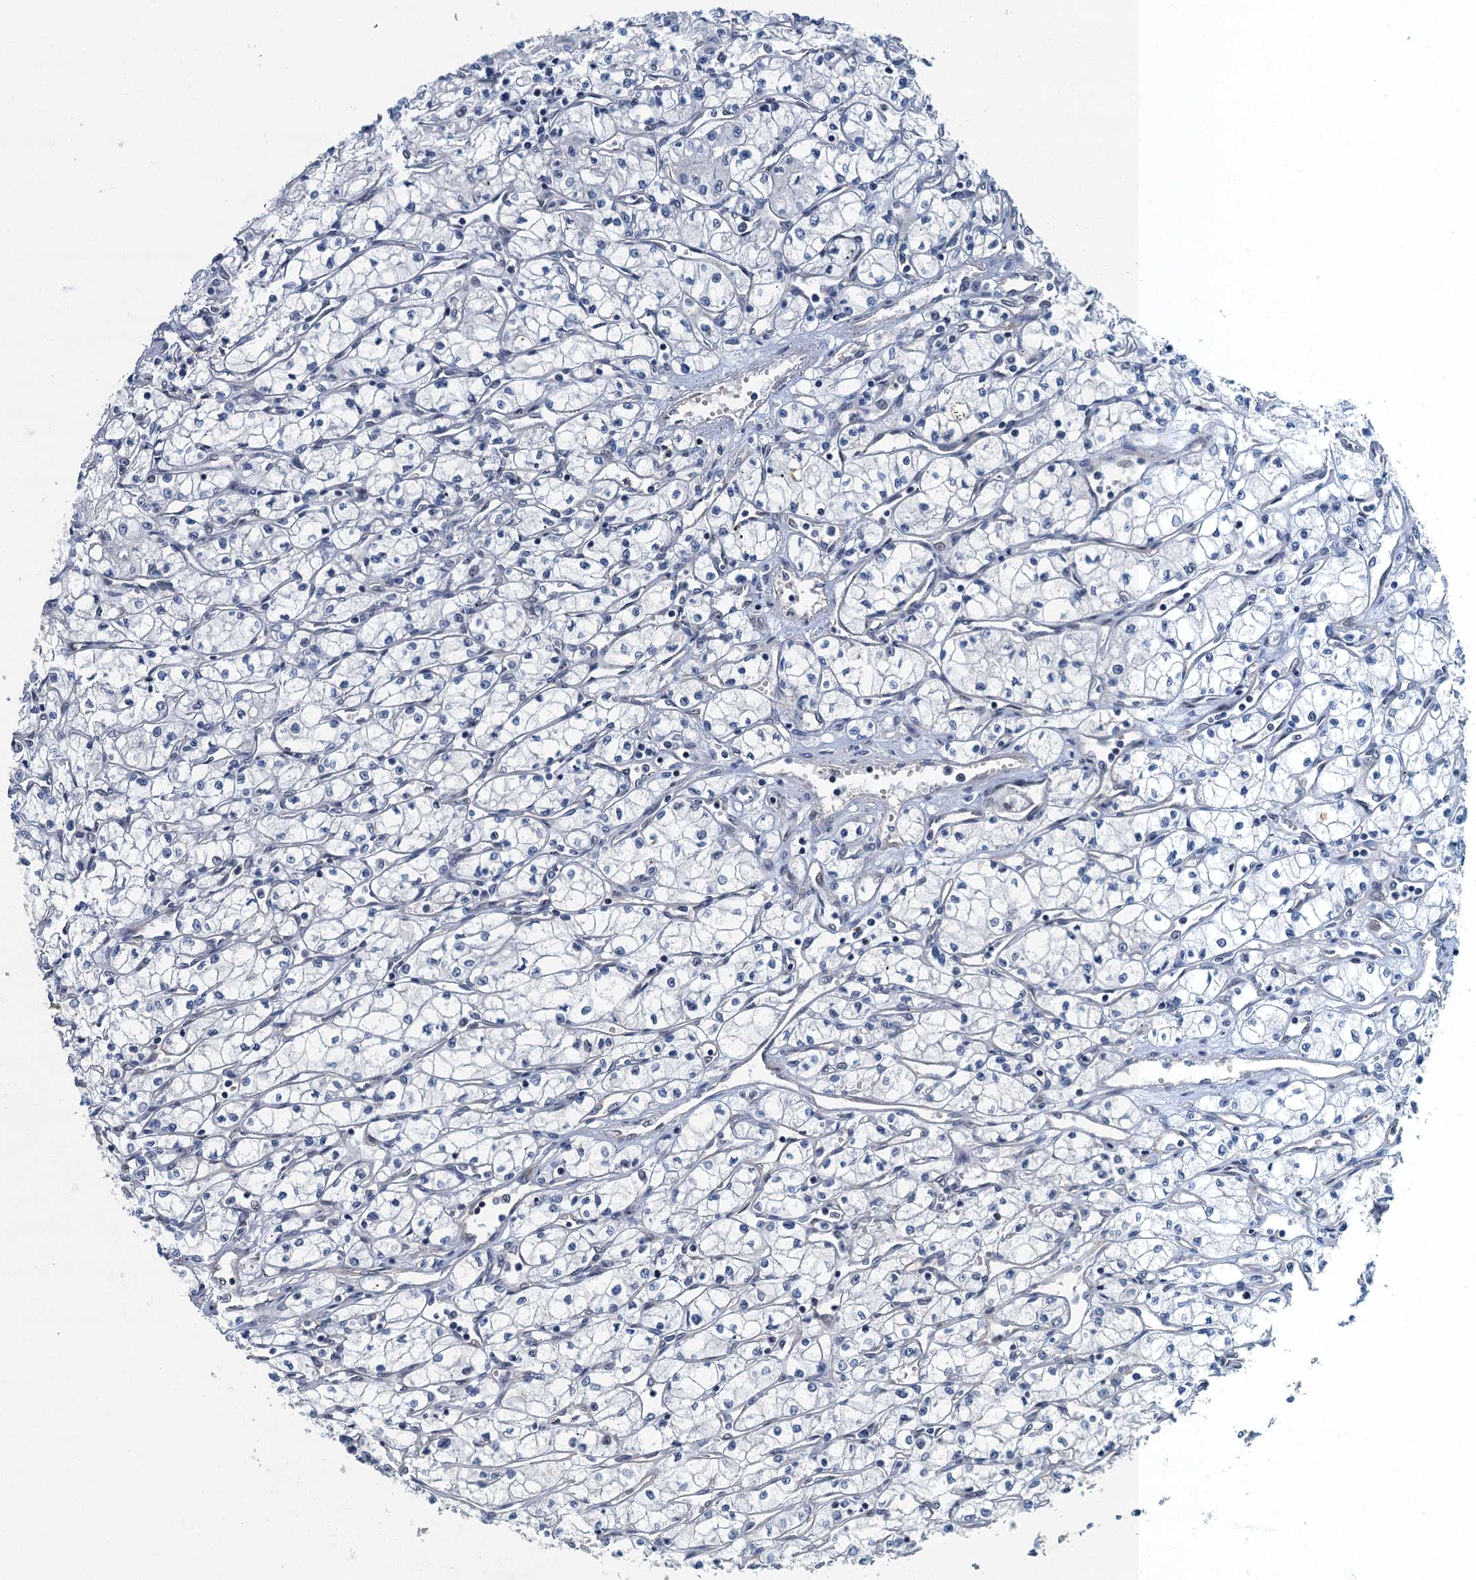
{"staining": {"intensity": "negative", "quantity": "none", "location": "none"}, "tissue": "renal cancer", "cell_type": "Tumor cells", "image_type": "cancer", "snomed": [{"axis": "morphology", "description": "Adenocarcinoma, NOS"}, {"axis": "topography", "description": "Kidney"}], "caption": "DAB immunohistochemical staining of human renal cancer (adenocarcinoma) displays no significant positivity in tumor cells.", "gene": "GADL1", "patient": {"sex": "male", "age": 59}}